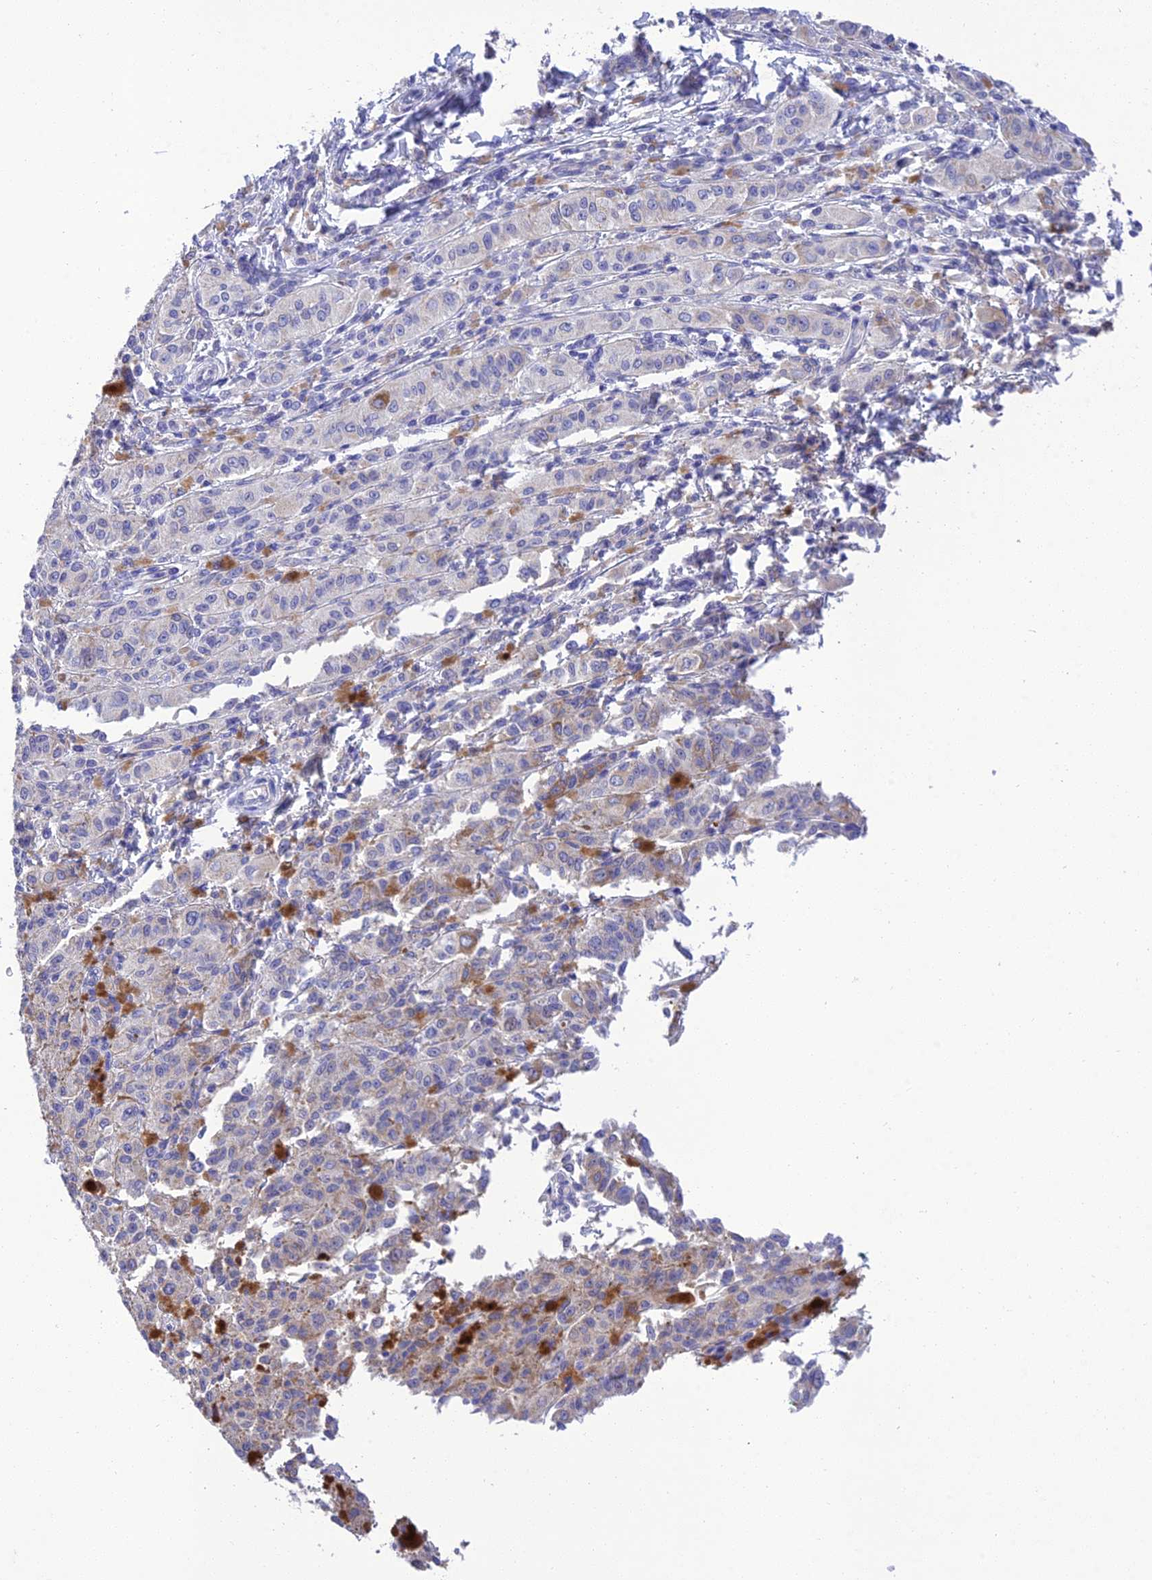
{"staining": {"intensity": "weak", "quantity": "<25%", "location": "cytoplasmic/membranous"}, "tissue": "melanoma", "cell_type": "Tumor cells", "image_type": "cancer", "snomed": [{"axis": "morphology", "description": "Malignant melanoma, NOS"}, {"axis": "topography", "description": "Skin"}], "caption": "This image is of melanoma stained with immunohistochemistry to label a protein in brown with the nuclei are counter-stained blue. There is no expression in tumor cells.", "gene": "MS4A5", "patient": {"sex": "female", "age": 52}}